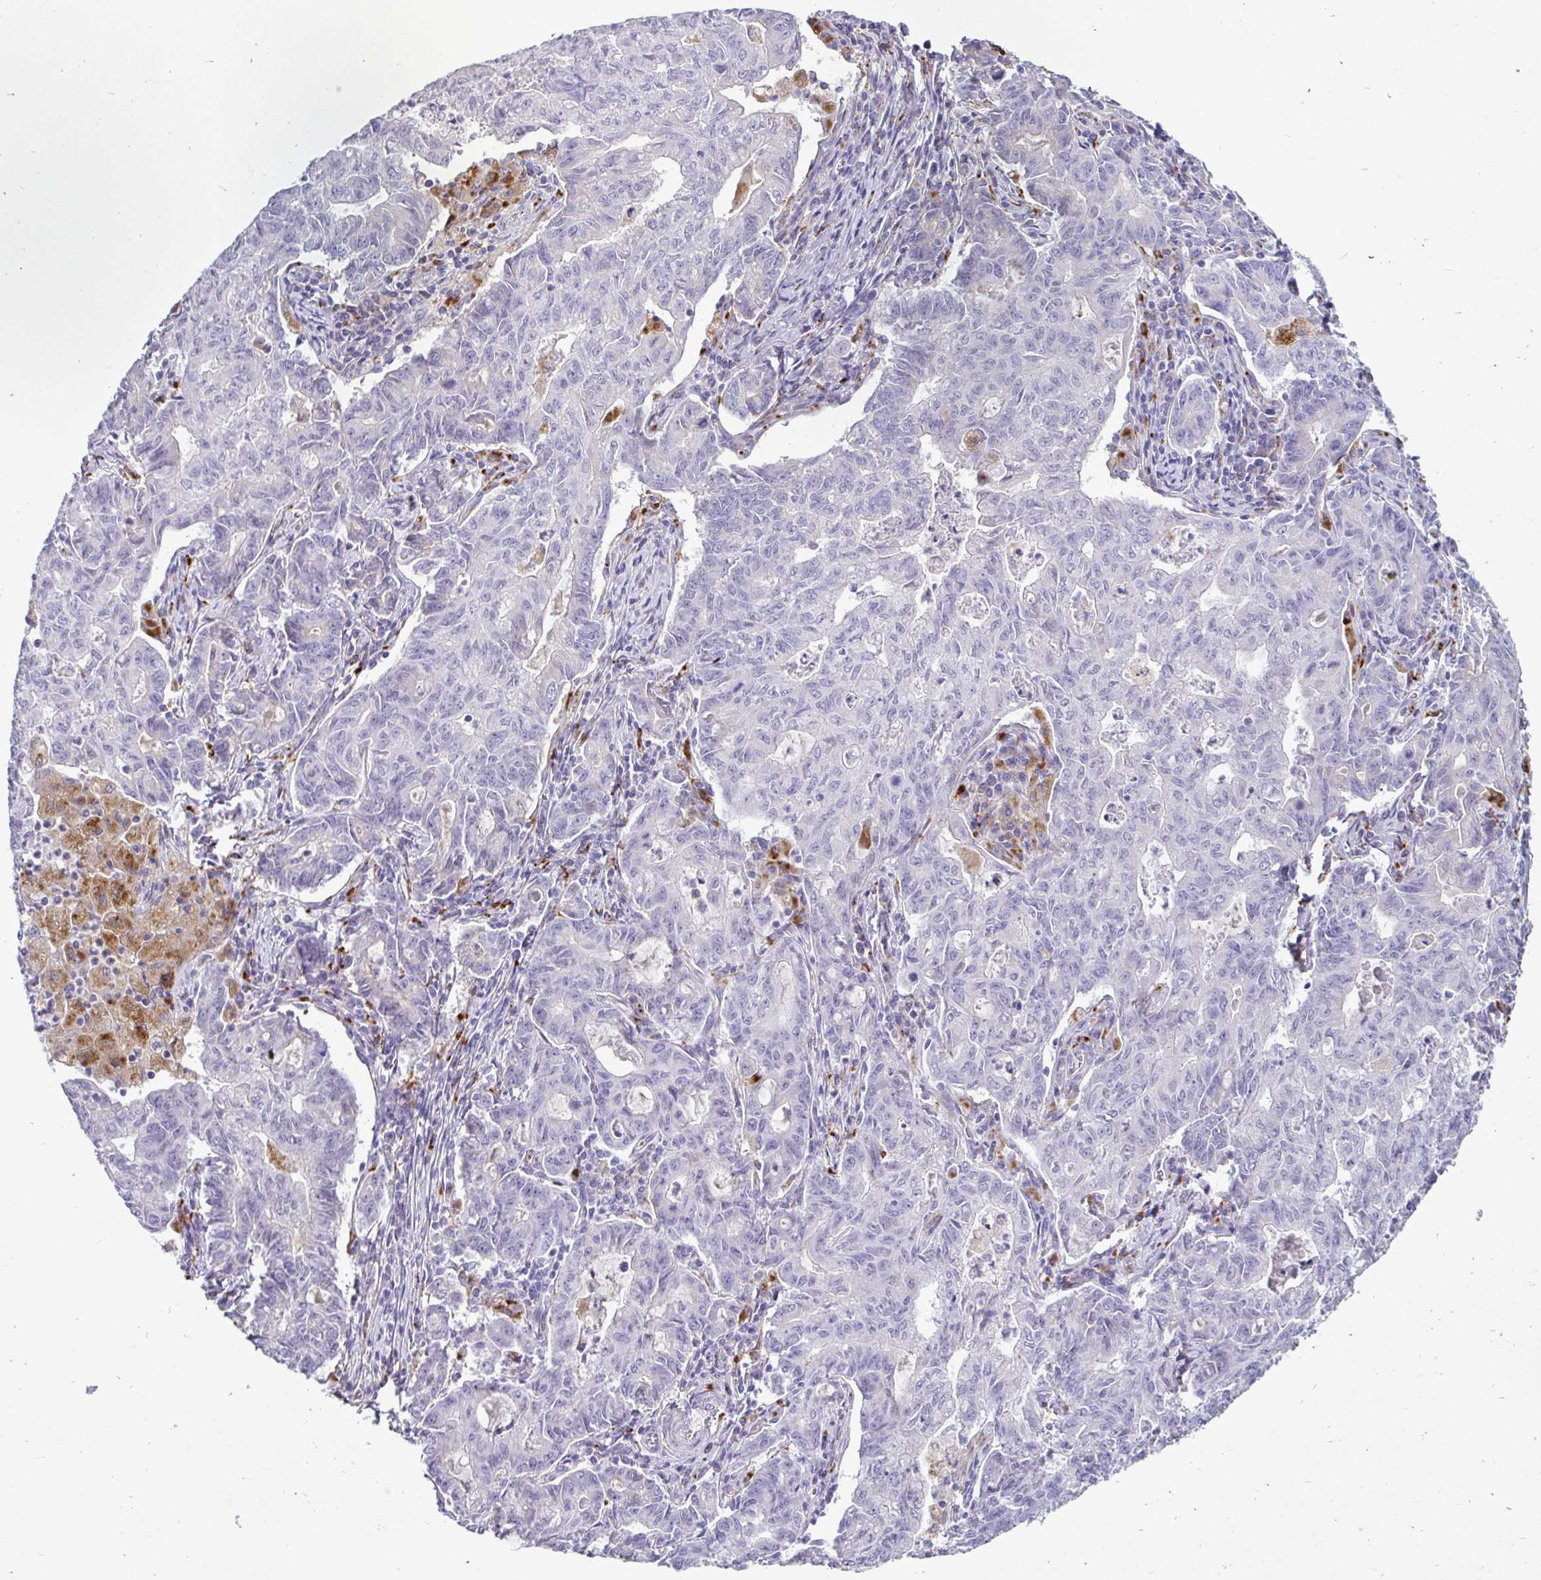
{"staining": {"intensity": "negative", "quantity": "none", "location": "none"}, "tissue": "stomach cancer", "cell_type": "Tumor cells", "image_type": "cancer", "snomed": [{"axis": "morphology", "description": "Adenocarcinoma, NOS"}, {"axis": "topography", "description": "Stomach, upper"}], "caption": "A high-resolution image shows IHC staining of stomach cancer, which displays no significant positivity in tumor cells. (DAB (3,3'-diaminobenzidine) immunohistochemistry (IHC), high magnification).", "gene": "CTSZ", "patient": {"sex": "female", "age": 79}}